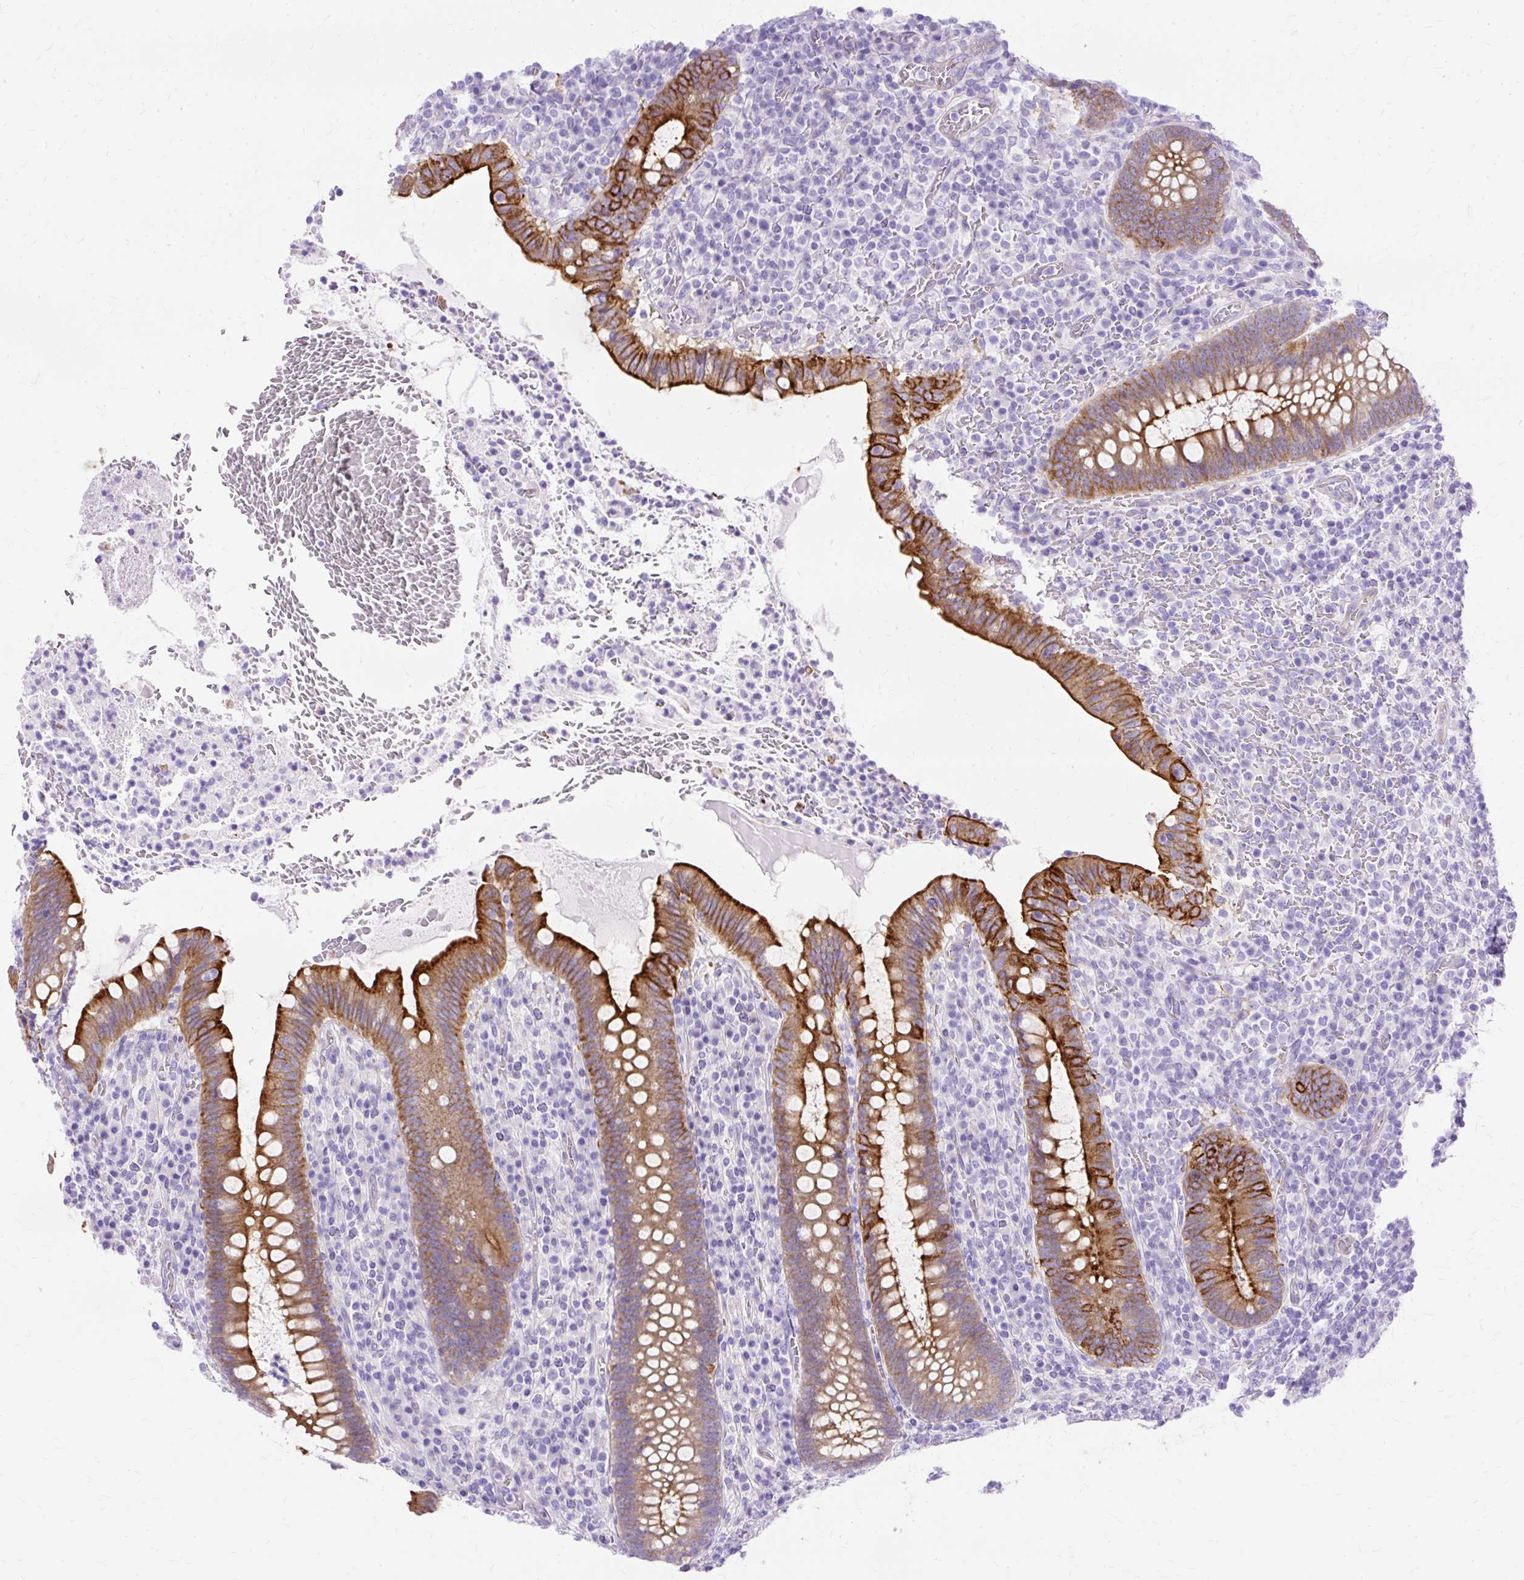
{"staining": {"intensity": "strong", "quantity": "25%-75%", "location": "cytoplasmic/membranous"}, "tissue": "appendix", "cell_type": "Glandular cells", "image_type": "normal", "snomed": [{"axis": "morphology", "description": "Normal tissue, NOS"}, {"axis": "topography", "description": "Appendix"}], "caption": "A photomicrograph of human appendix stained for a protein displays strong cytoplasmic/membranous brown staining in glandular cells. The protein of interest is stained brown, and the nuclei are stained in blue (DAB (3,3'-diaminobenzidine) IHC with brightfield microscopy, high magnification).", "gene": "MYO6", "patient": {"sex": "female", "age": 43}}